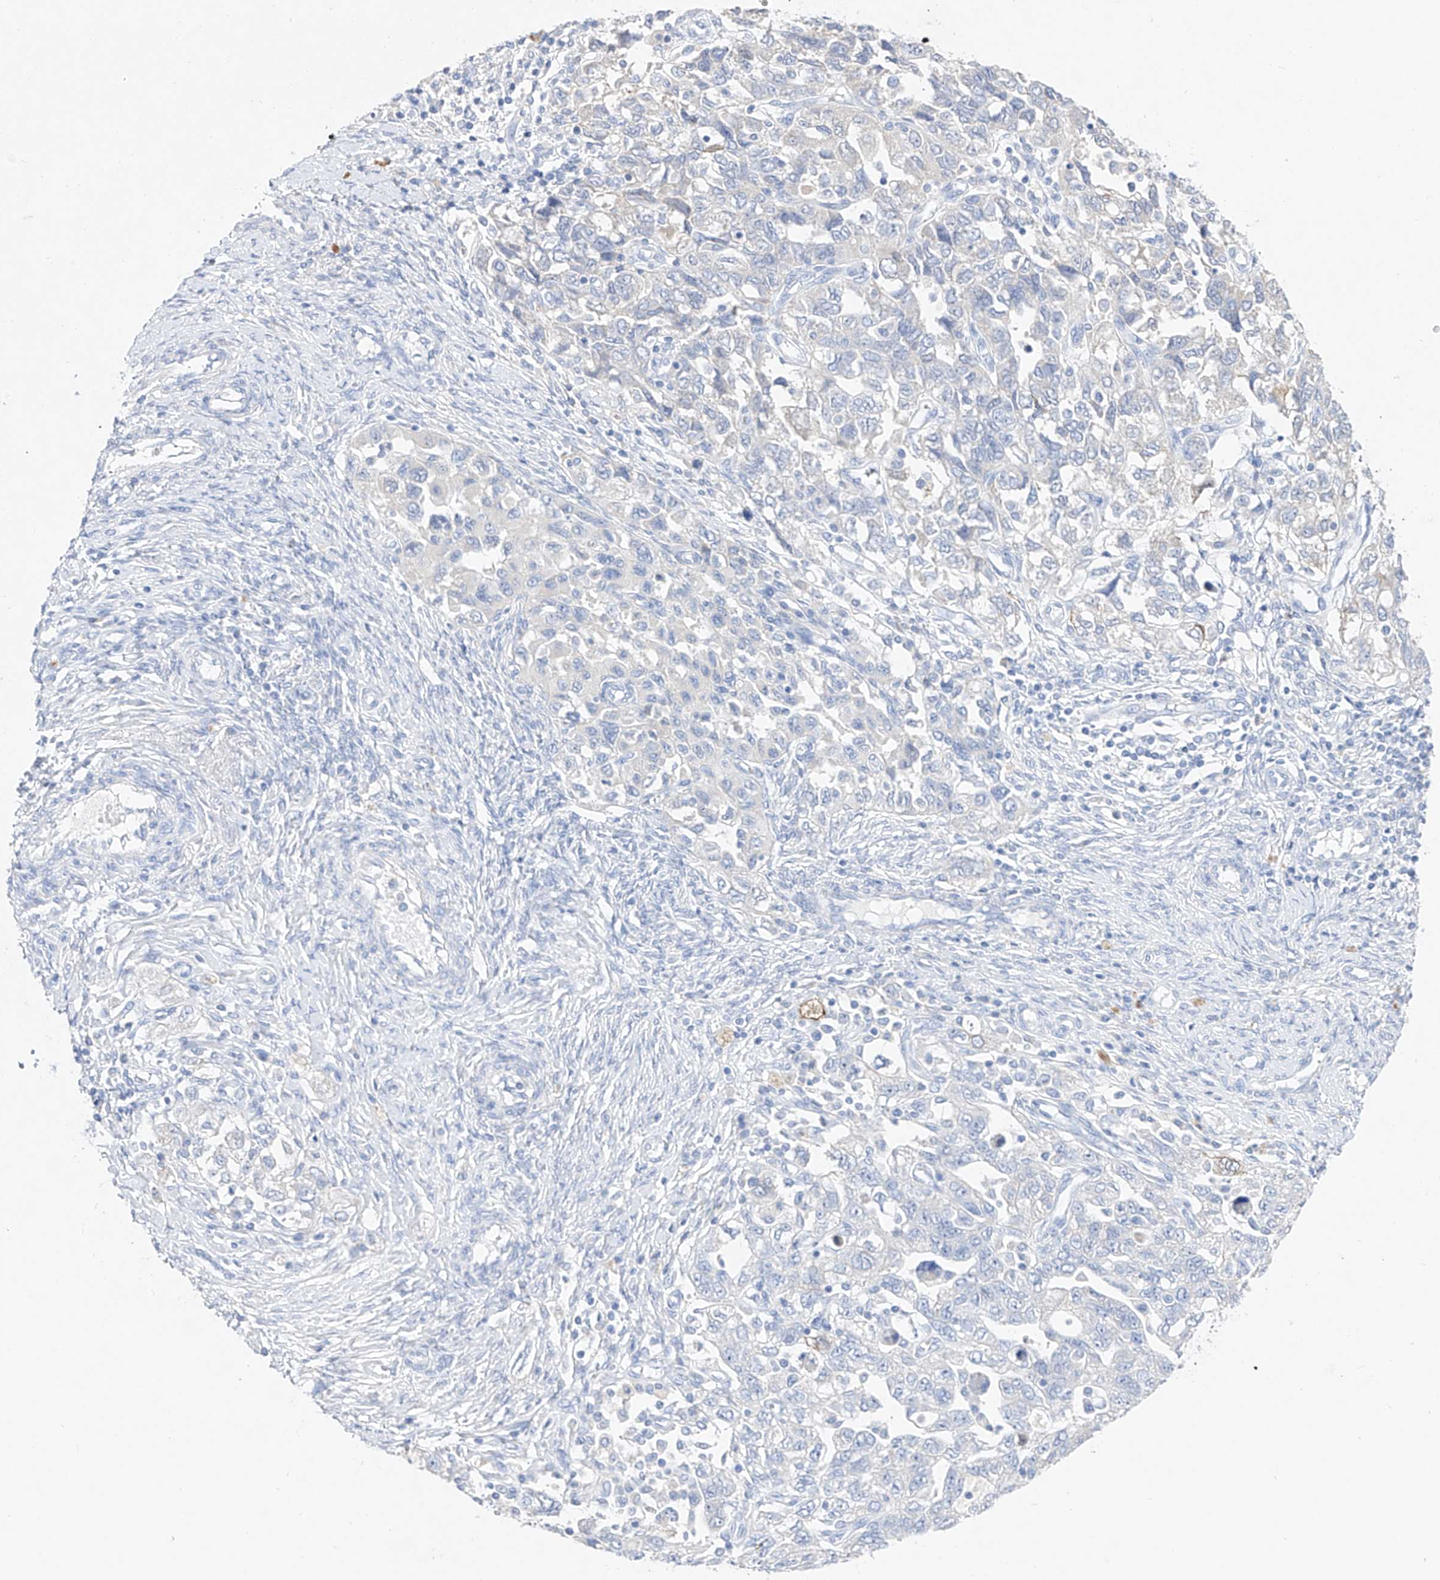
{"staining": {"intensity": "negative", "quantity": "none", "location": "none"}, "tissue": "ovarian cancer", "cell_type": "Tumor cells", "image_type": "cancer", "snomed": [{"axis": "morphology", "description": "Carcinoma, NOS"}, {"axis": "morphology", "description": "Cystadenocarcinoma, serous, NOS"}, {"axis": "topography", "description": "Ovary"}], "caption": "The micrograph exhibits no staining of tumor cells in ovarian cancer.", "gene": "TM7SF2", "patient": {"sex": "female", "age": 69}}